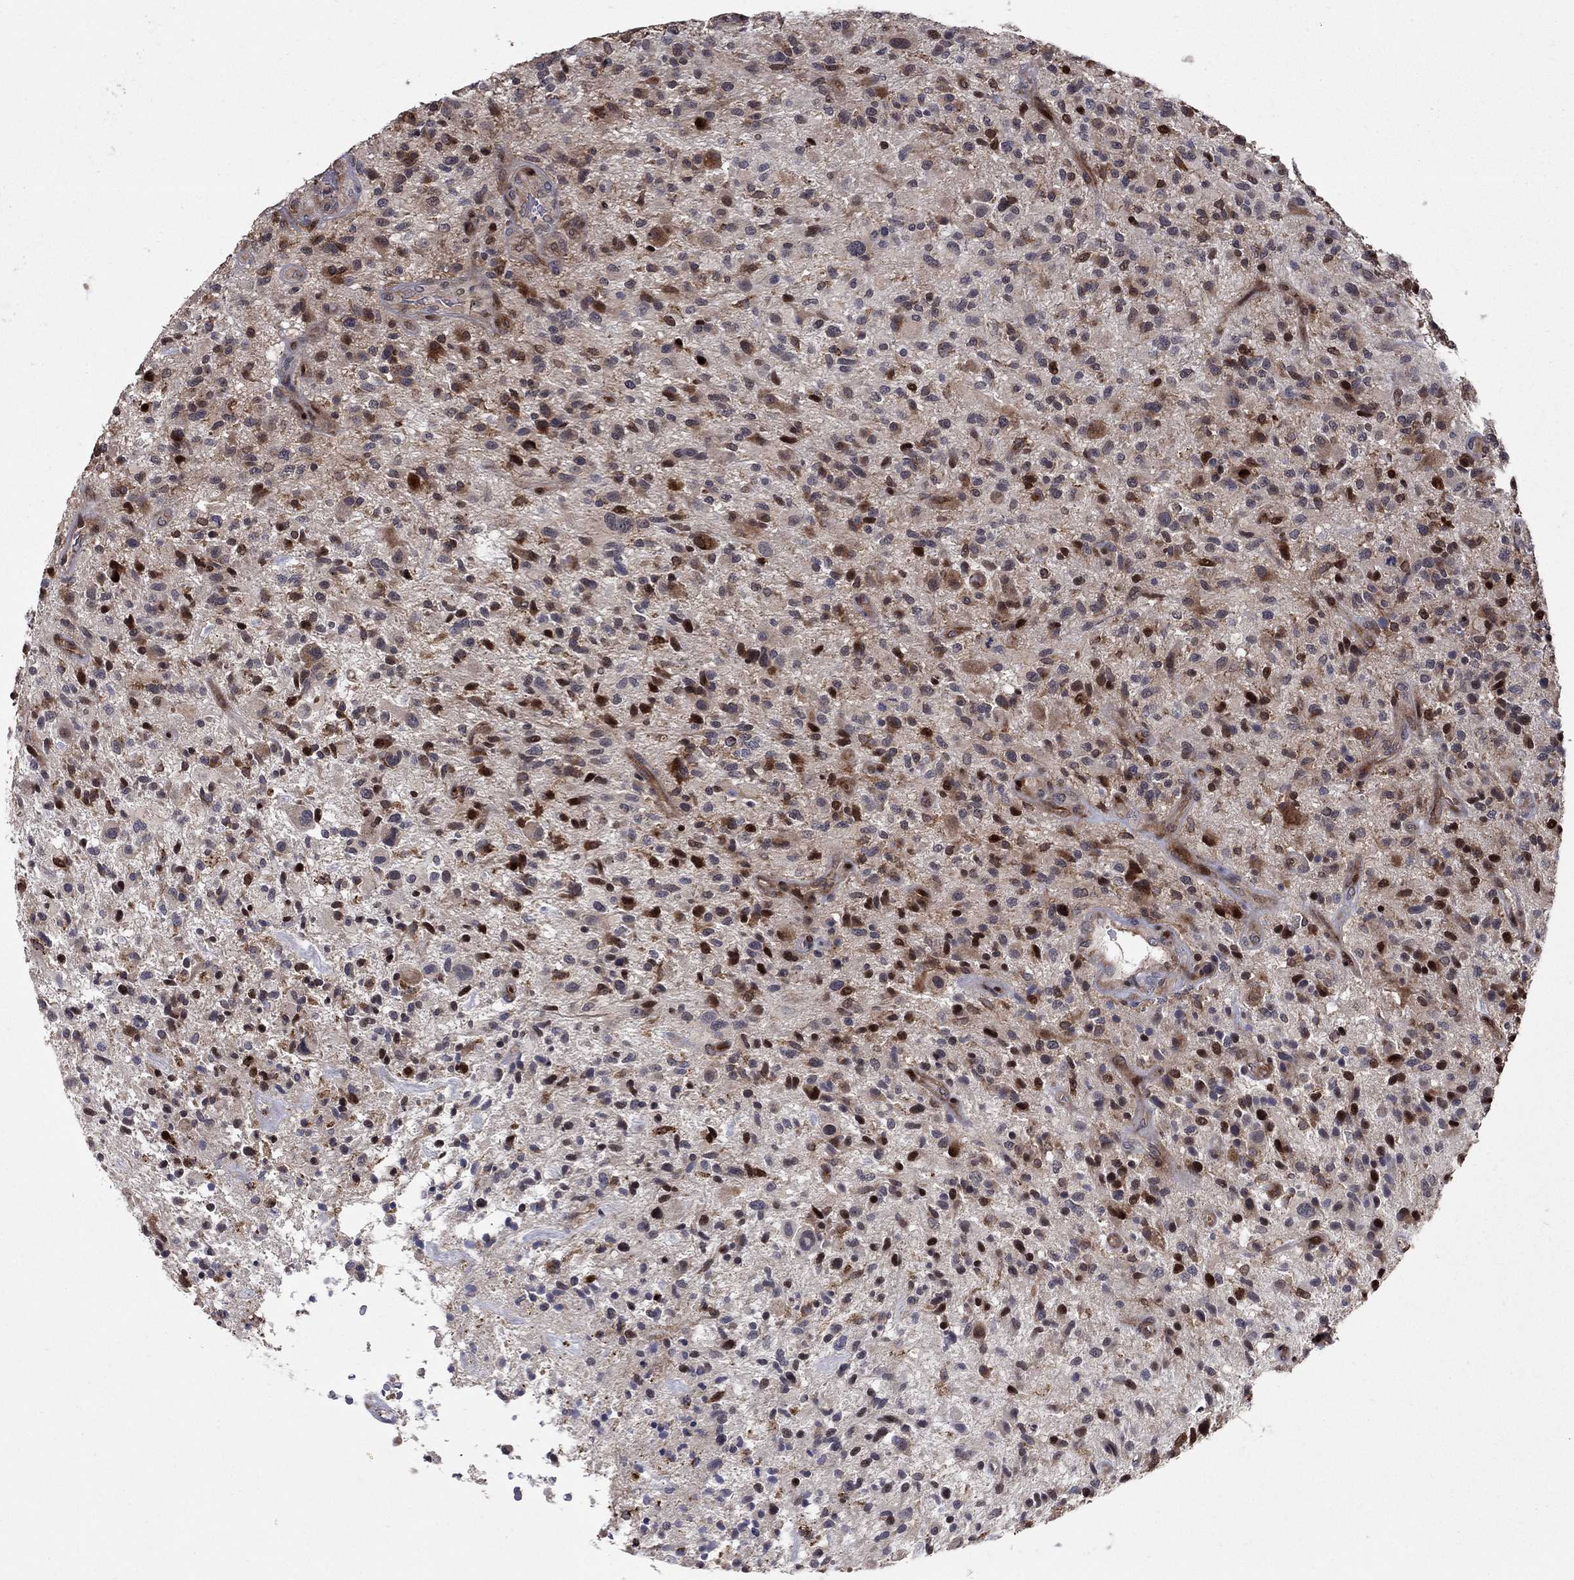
{"staining": {"intensity": "strong", "quantity": "25%-75%", "location": "nuclear"}, "tissue": "glioma", "cell_type": "Tumor cells", "image_type": "cancer", "snomed": [{"axis": "morphology", "description": "Glioma, malignant, High grade"}, {"axis": "topography", "description": "Brain"}], "caption": "Tumor cells show high levels of strong nuclear staining in approximately 25%-75% of cells in malignant glioma (high-grade). Using DAB (3,3'-diaminobenzidine) (brown) and hematoxylin (blue) stains, captured at high magnification using brightfield microscopy.", "gene": "LPCAT4", "patient": {"sex": "male", "age": 47}}